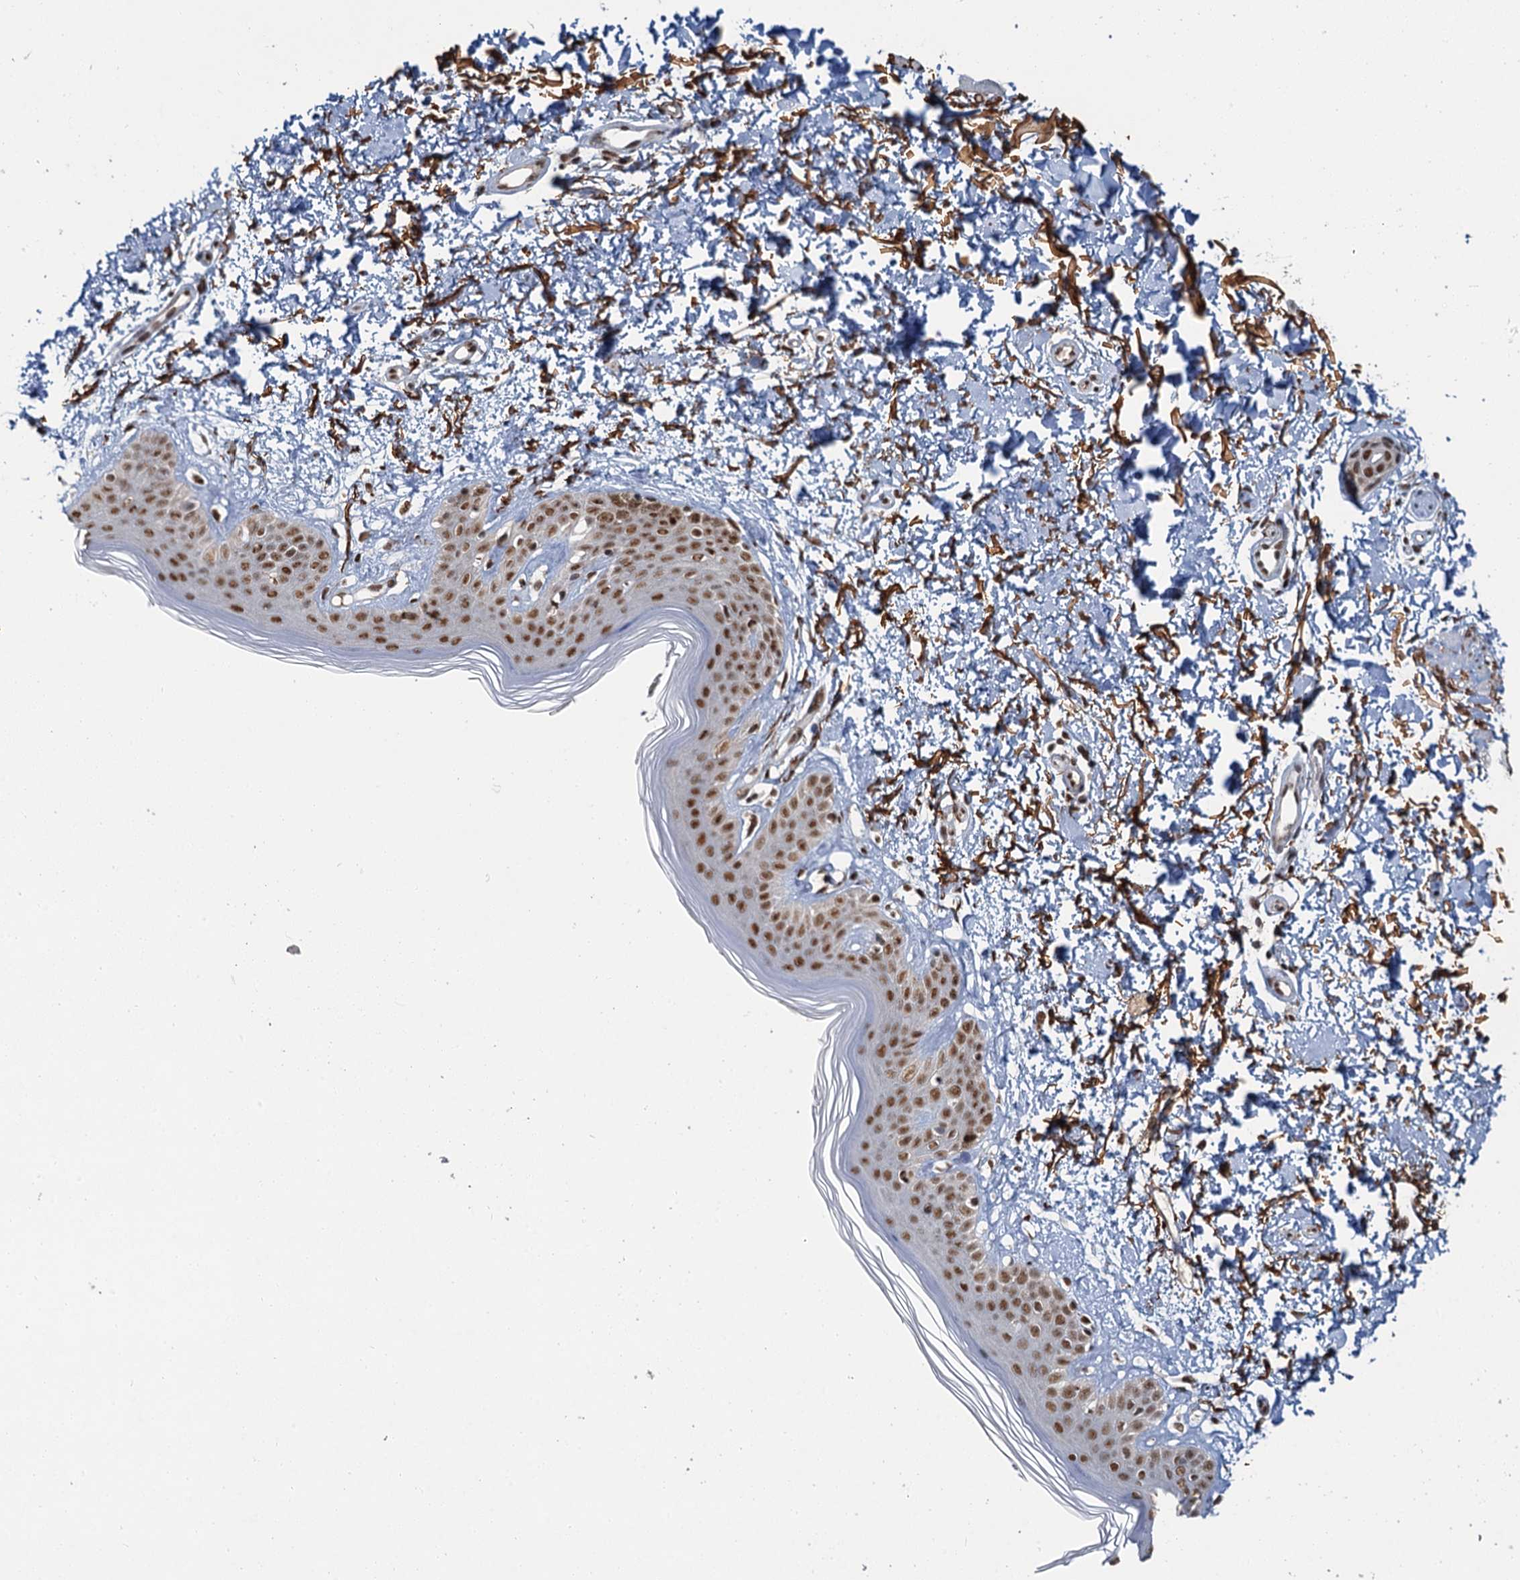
{"staining": {"intensity": "moderate", "quantity": ">75%", "location": "nuclear"}, "tissue": "skin", "cell_type": "Fibroblasts", "image_type": "normal", "snomed": [{"axis": "morphology", "description": "Normal tissue, NOS"}, {"axis": "topography", "description": "Skin"}], "caption": "Immunohistochemical staining of unremarkable skin shows medium levels of moderate nuclear positivity in about >75% of fibroblasts. (IHC, brightfield microscopy, high magnification).", "gene": "PPHLN1", "patient": {"sex": "female", "age": 64}}